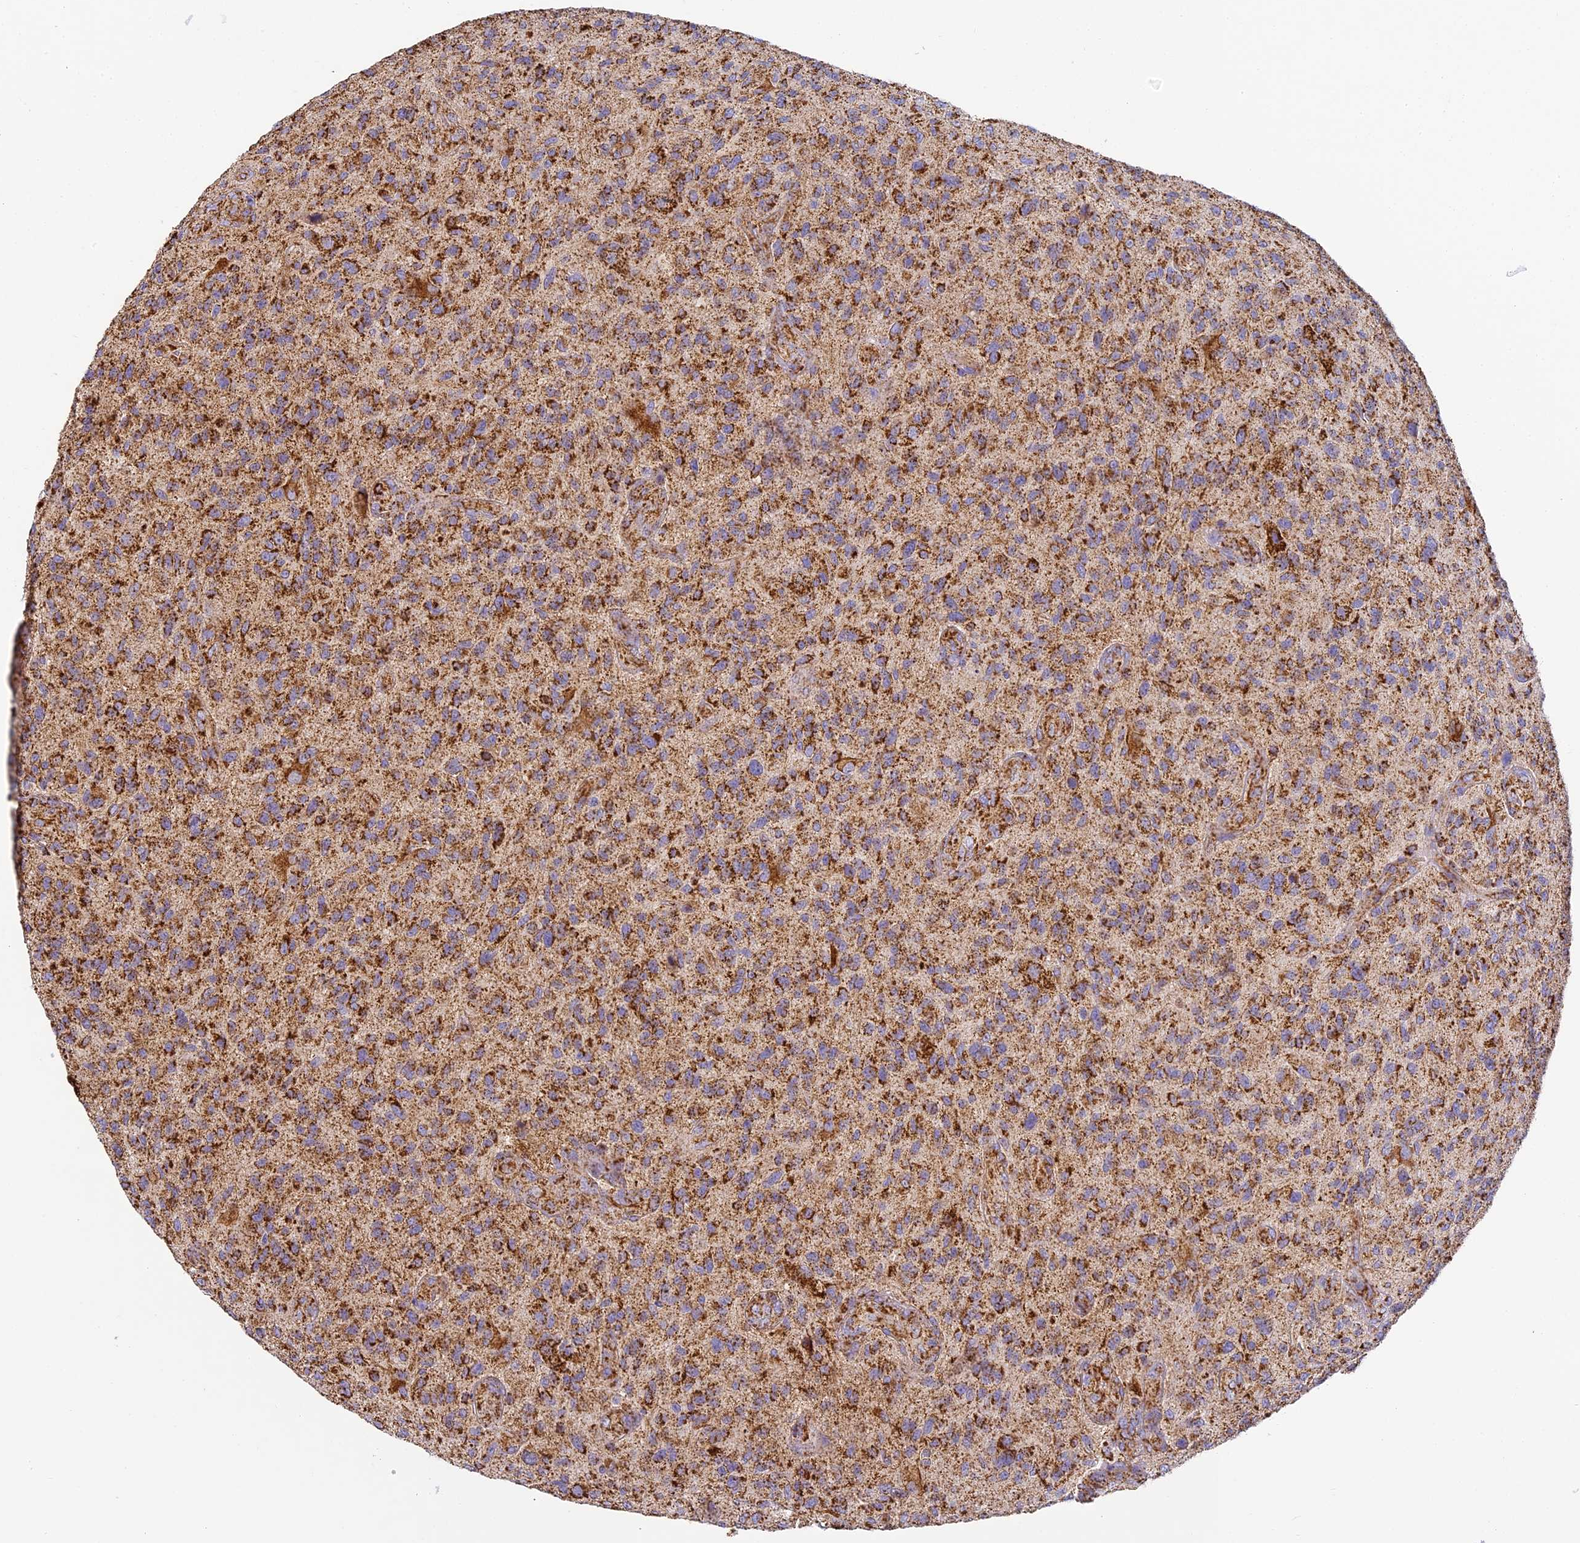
{"staining": {"intensity": "moderate", "quantity": ">75%", "location": "cytoplasmic/membranous"}, "tissue": "glioma", "cell_type": "Tumor cells", "image_type": "cancer", "snomed": [{"axis": "morphology", "description": "Glioma, malignant, High grade"}, {"axis": "topography", "description": "Brain"}], "caption": "IHC of human malignant glioma (high-grade) exhibits medium levels of moderate cytoplasmic/membranous staining in about >75% of tumor cells. The staining was performed using DAB (3,3'-diaminobenzidine) to visualize the protein expression in brown, while the nuclei were stained in blue with hematoxylin (Magnification: 20x).", "gene": "STK17A", "patient": {"sex": "male", "age": 47}}